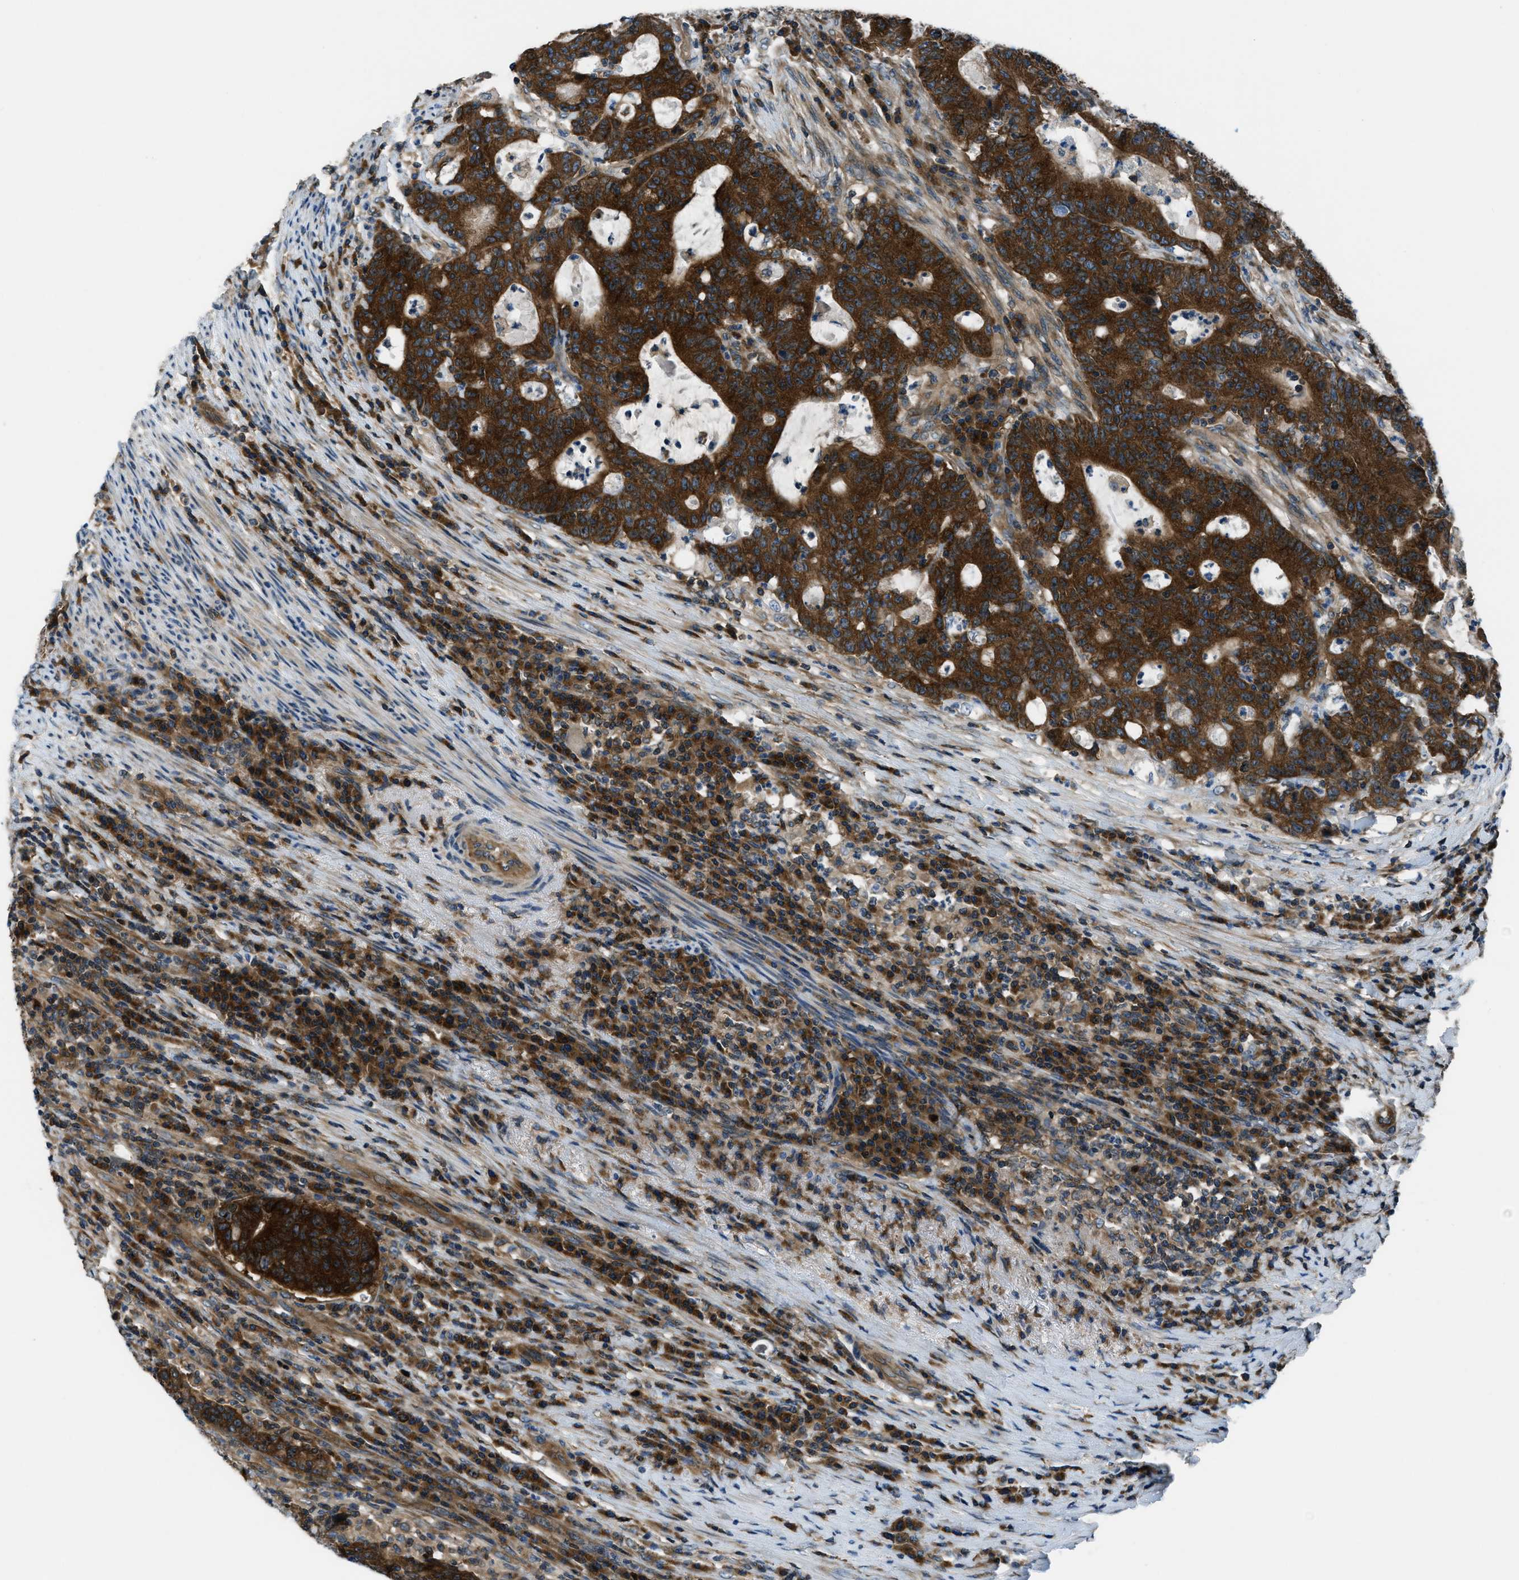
{"staining": {"intensity": "strong", "quantity": ">75%", "location": "cytoplasmic/membranous"}, "tissue": "colorectal cancer", "cell_type": "Tumor cells", "image_type": "cancer", "snomed": [{"axis": "morphology", "description": "Normal tissue, NOS"}, {"axis": "morphology", "description": "Adenocarcinoma, NOS"}, {"axis": "topography", "description": "Colon"}], "caption": "Protein staining demonstrates strong cytoplasmic/membranous expression in about >75% of tumor cells in adenocarcinoma (colorectal). (brown staining indicates protein expression, while blue staining denotes nuclei).", "gene": "ARFGAP2", "patient": {"sex": "female", "age": 75}}